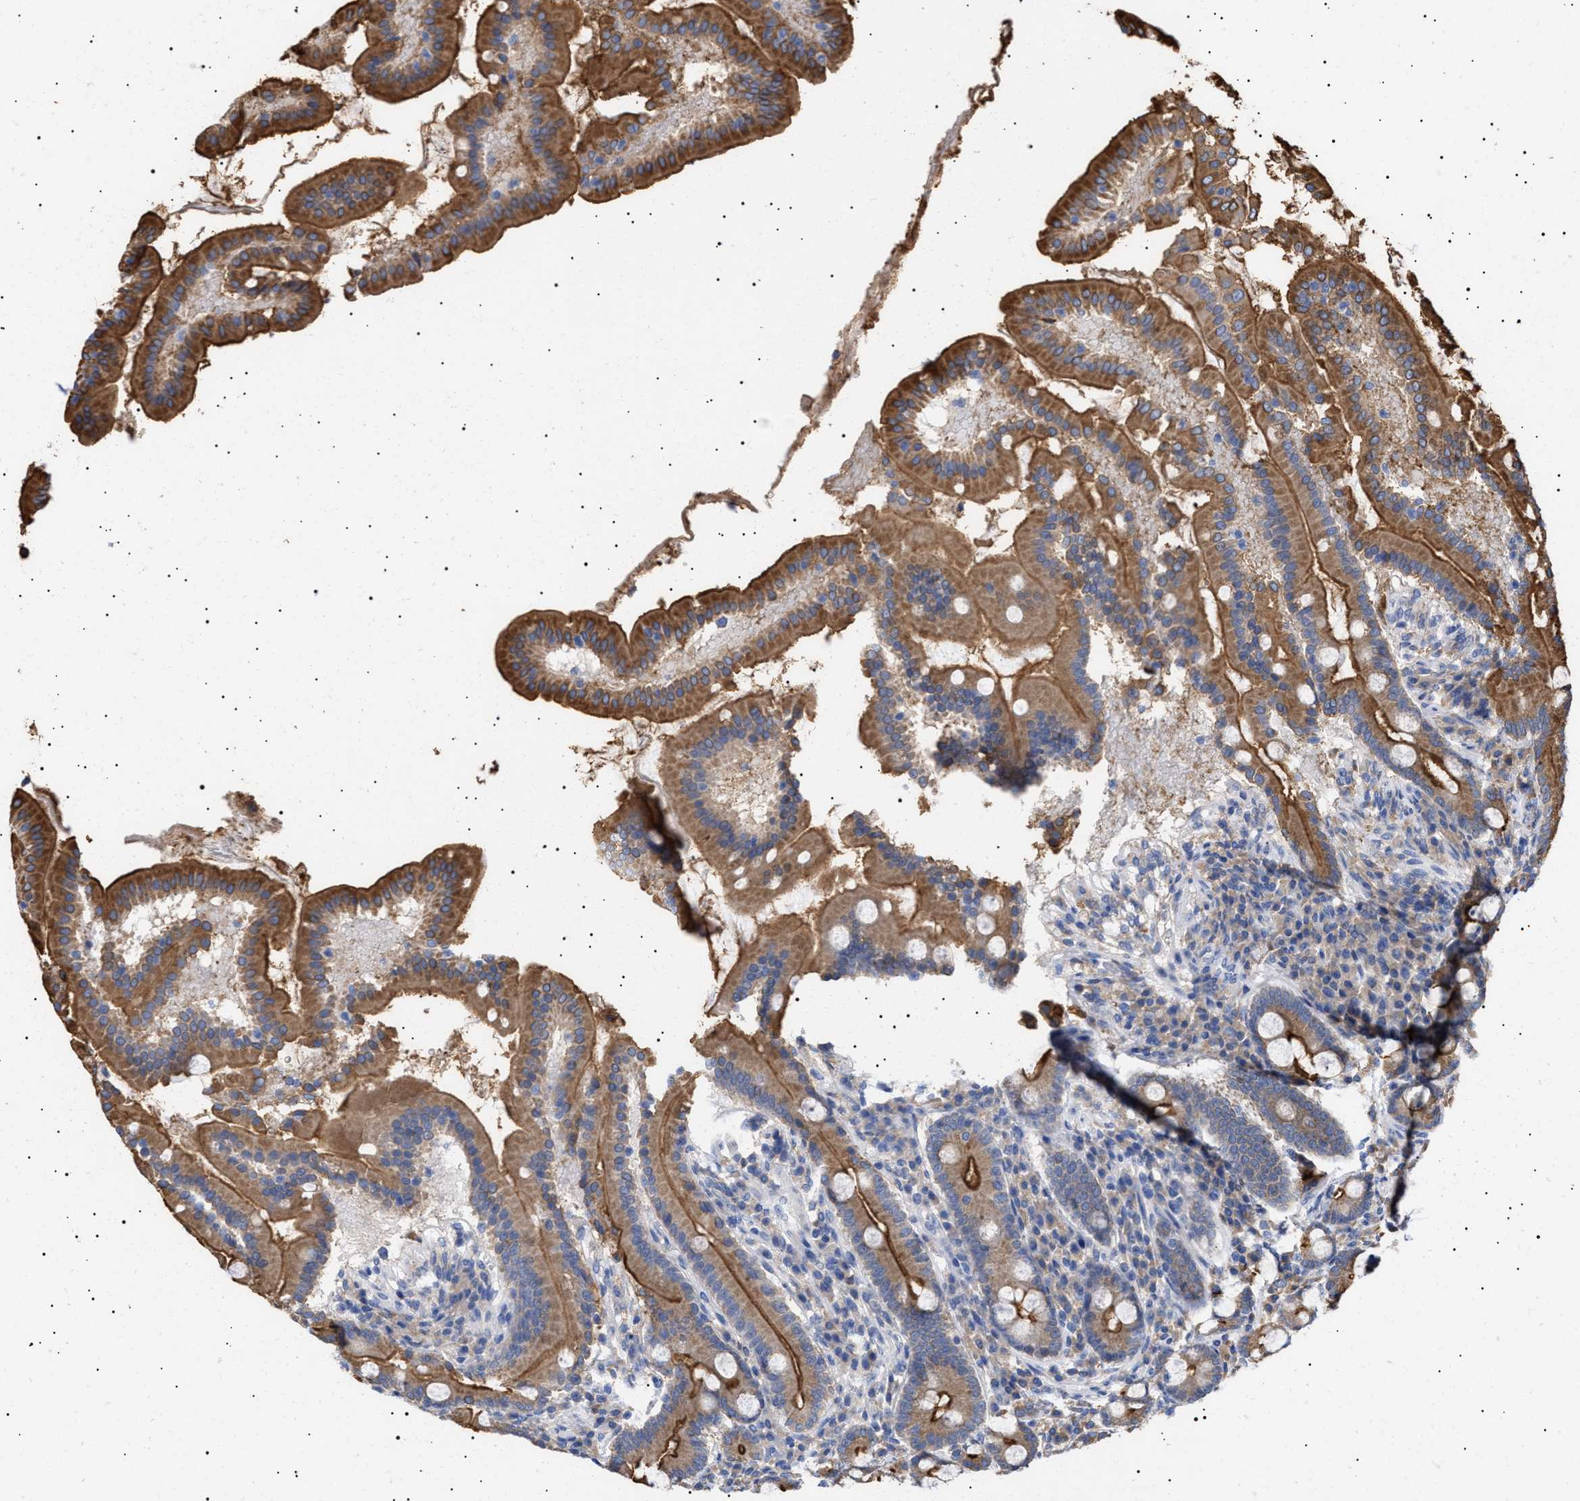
{"staining": {"intensity": "moderate", "quantity": ">75%", "location": "cytoplasmic/membranous"}, "tissue": "duodenum", "cell_type": "Glandular cells", "image_type": "normal", "snomed": [{"axis": "morphology", "description": "Normal tissue, NOS"}, {"axis": "topography", "description": "Duodenum"}], "caption": "IHC (DAB) staining of unremarkable duodenum exhibits moderate cytoplasmic/membranous protein positivity in approximately >75% of glandular cells. (brown staining indicates protein expression, while blue staining denotes nuclei).", "gene": "ERCC6L2", "patient": {"sex": "male", "age": 50}}